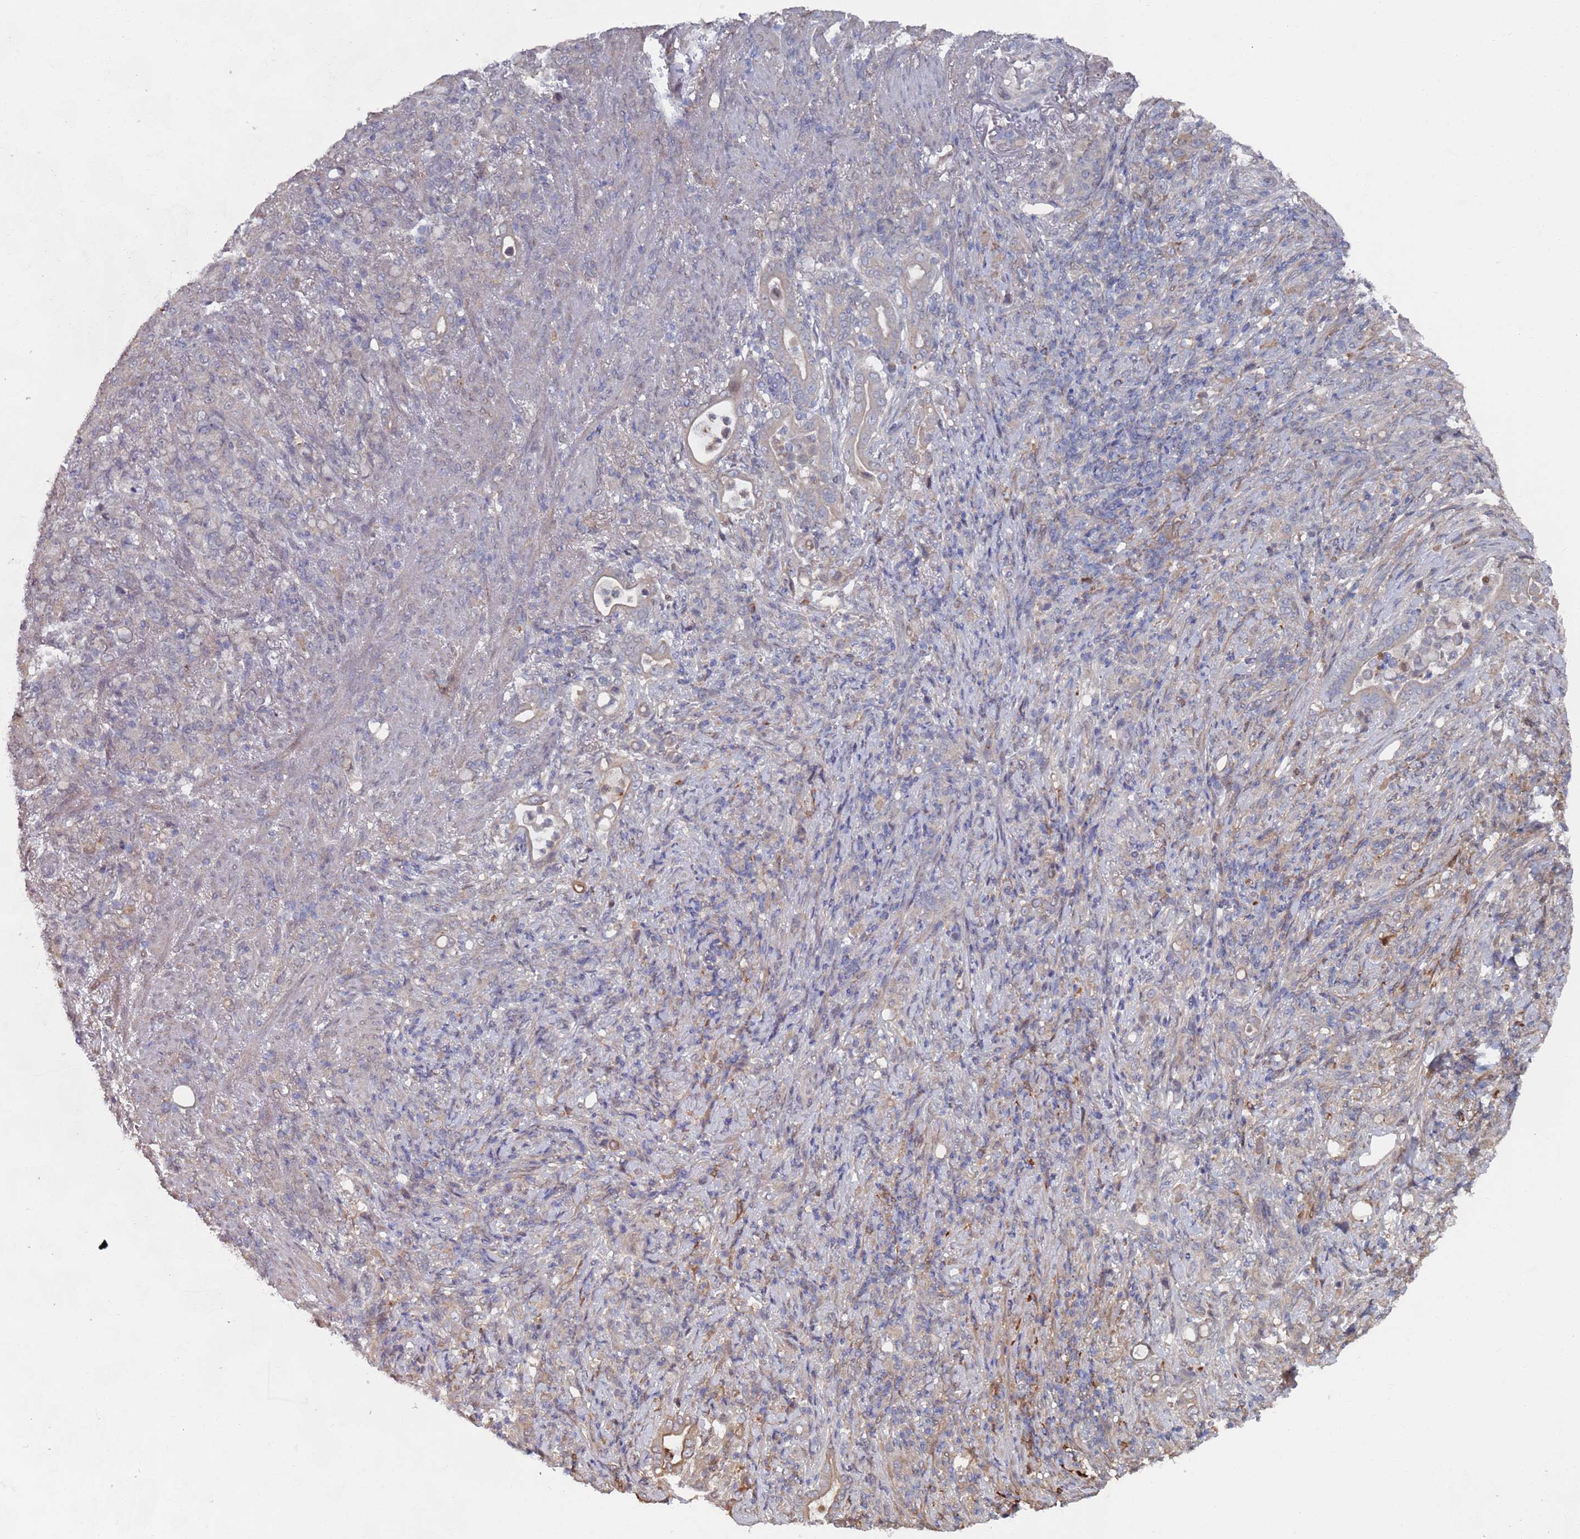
{"staining": {"intensity": "weak", "quantity": "<25%", "location": "nuclear"}, "tissue": "stomach cancer", "cell_type": "Tumor cells", "image_type": "cancer", "snomed": [{"axis": "morphology", "description": "Normal tissue, NOS"}, {"axis": "morphology", "description": "Adenocarcinoma, NOS"}, {"axis": "topography", "description": "Stomach"}], "caption": "The IHC image has no significant positivity in tumor cells of stomach cancer tissue. (DAB immunohistochemistry visualized using brightfield microscopy, high magnification).", "gene": "DGKD", "patient": {"sex": "female", "age": 79}}